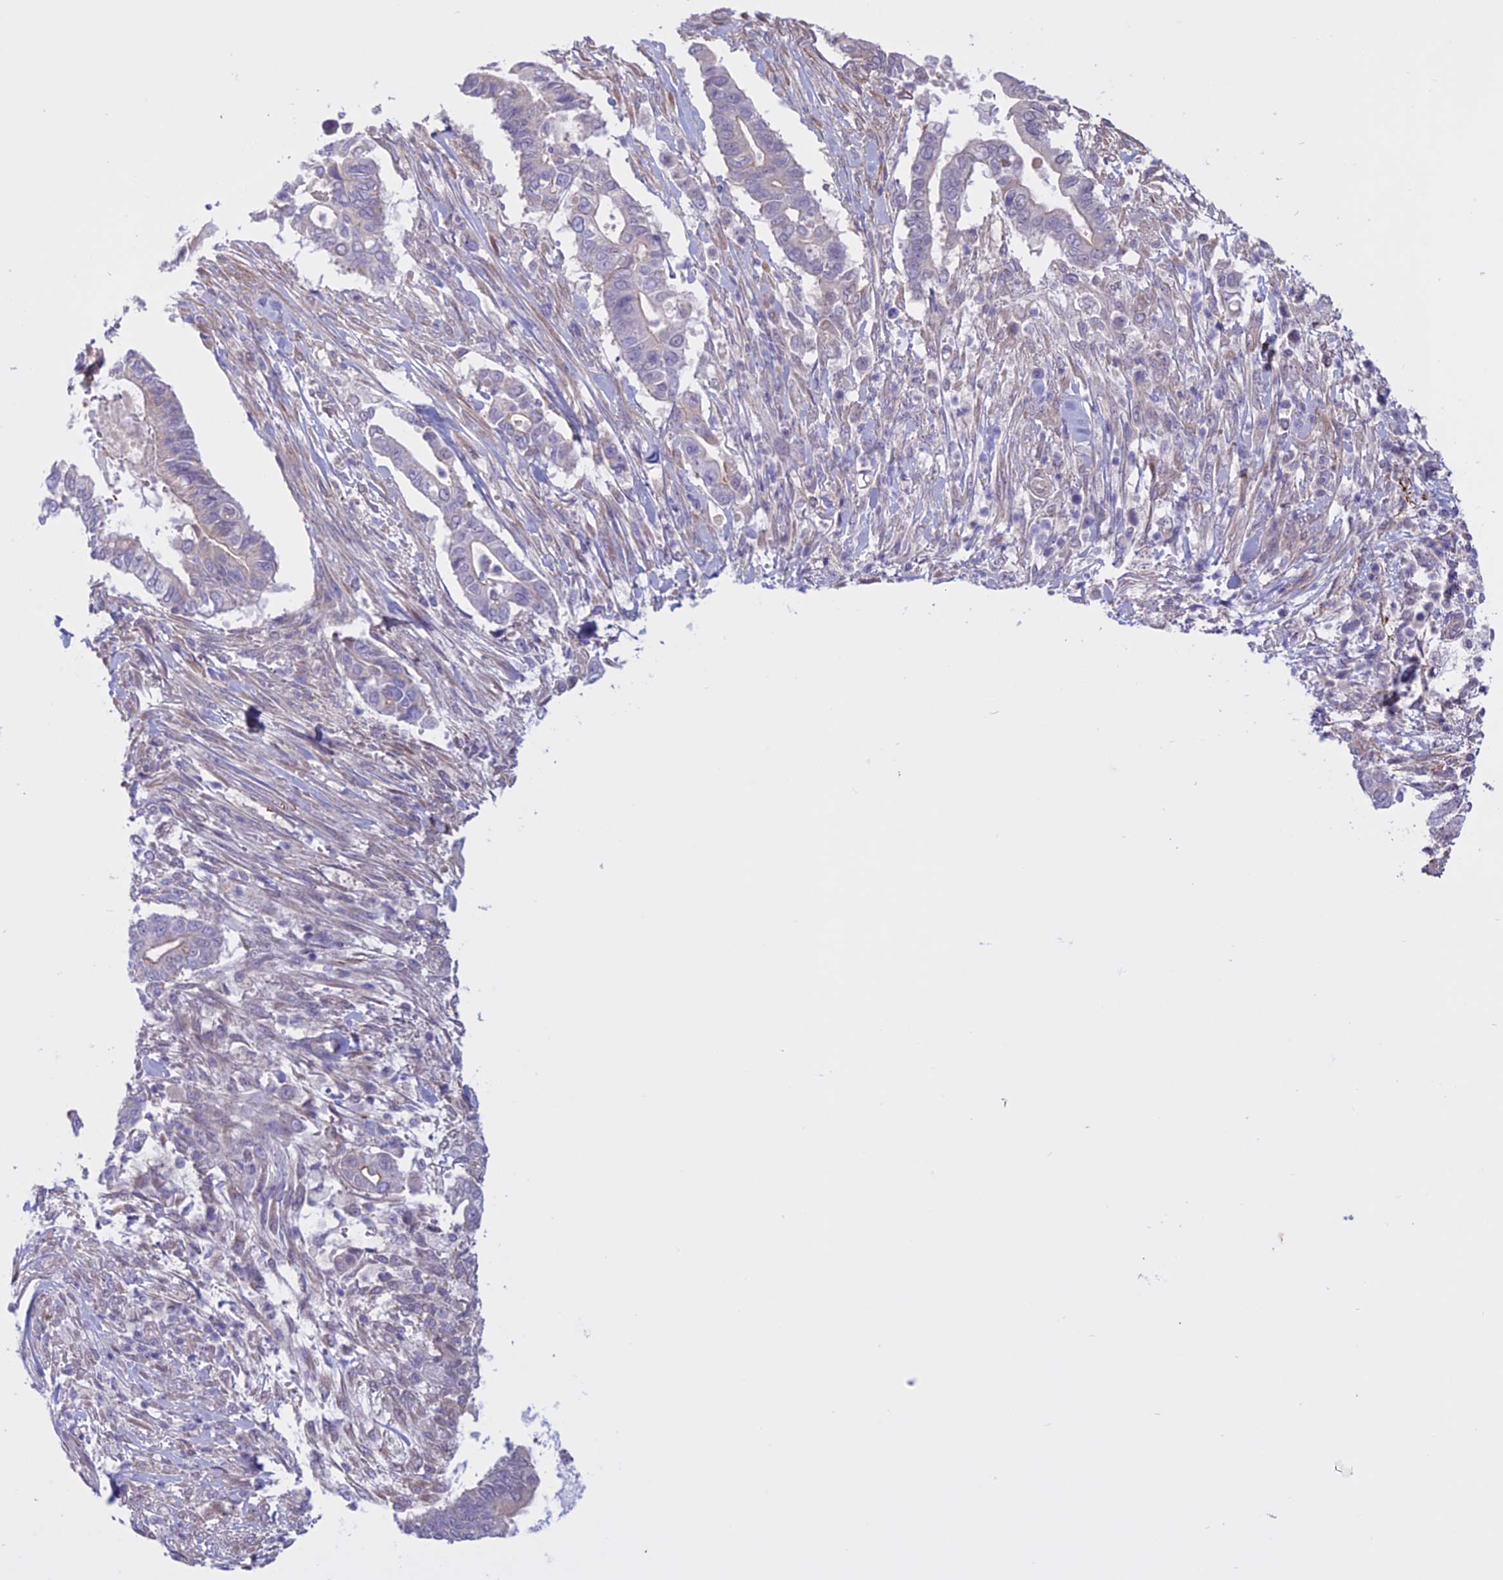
{"staining": {"intensity": "negative", "quantity": "none", "location": "none"}, "tissue": "pancreatic cancer", "cell_type": "Tumor cells", "image_type": "cancer", "snomed": [{"axis": "morphology", "description": "Adenocarcinoma, NOS"}, {"axis": "topography", "description": "Pancreas"}], "caption": "Adenocarcinoma (pancreatic) stained for a protein using immunohistochemistry (IHC) shows no positivity tumor cells.", "gene": "SPHKAP", "patient": {"sex": "male", "age": 68}}